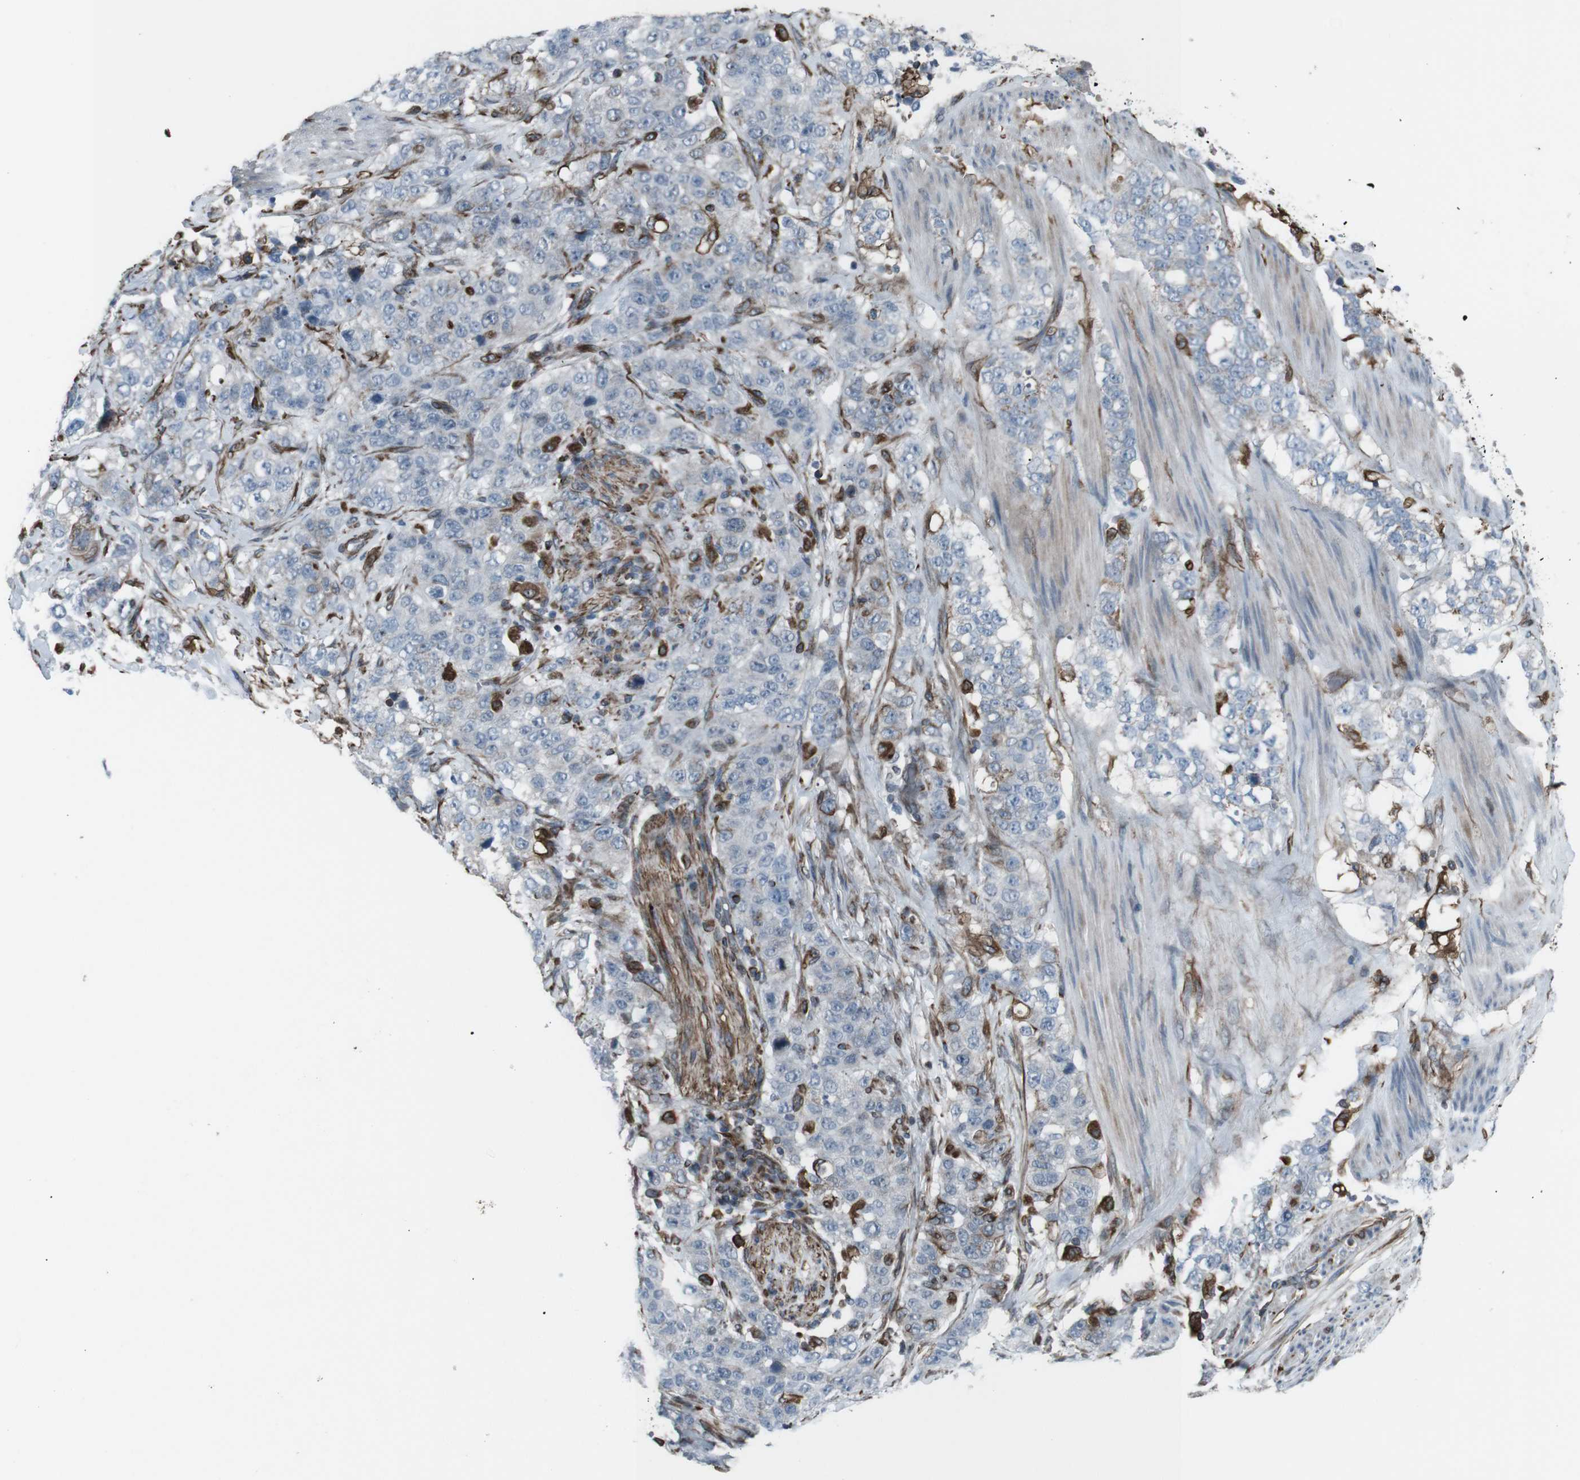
{"staining": {"intensity": "negative", "quantity": "none", "location": "none"}, "tissue": "stomach cancer", "cell_type": "Tumor cells", "image_type": "cancer", "snomed": [{"axis": "morphology", "description": "Adenocarcinoma, NOS"}, {"axis": "topography", "description": "Stomach"}], "caption": "This is an immunohistochemistry (IHC) histopathology image of human stomach cancer. There is no positivity in tumor cells.", "gene": "TMEM141", "patient": {"sex": "male", "age": 48}}